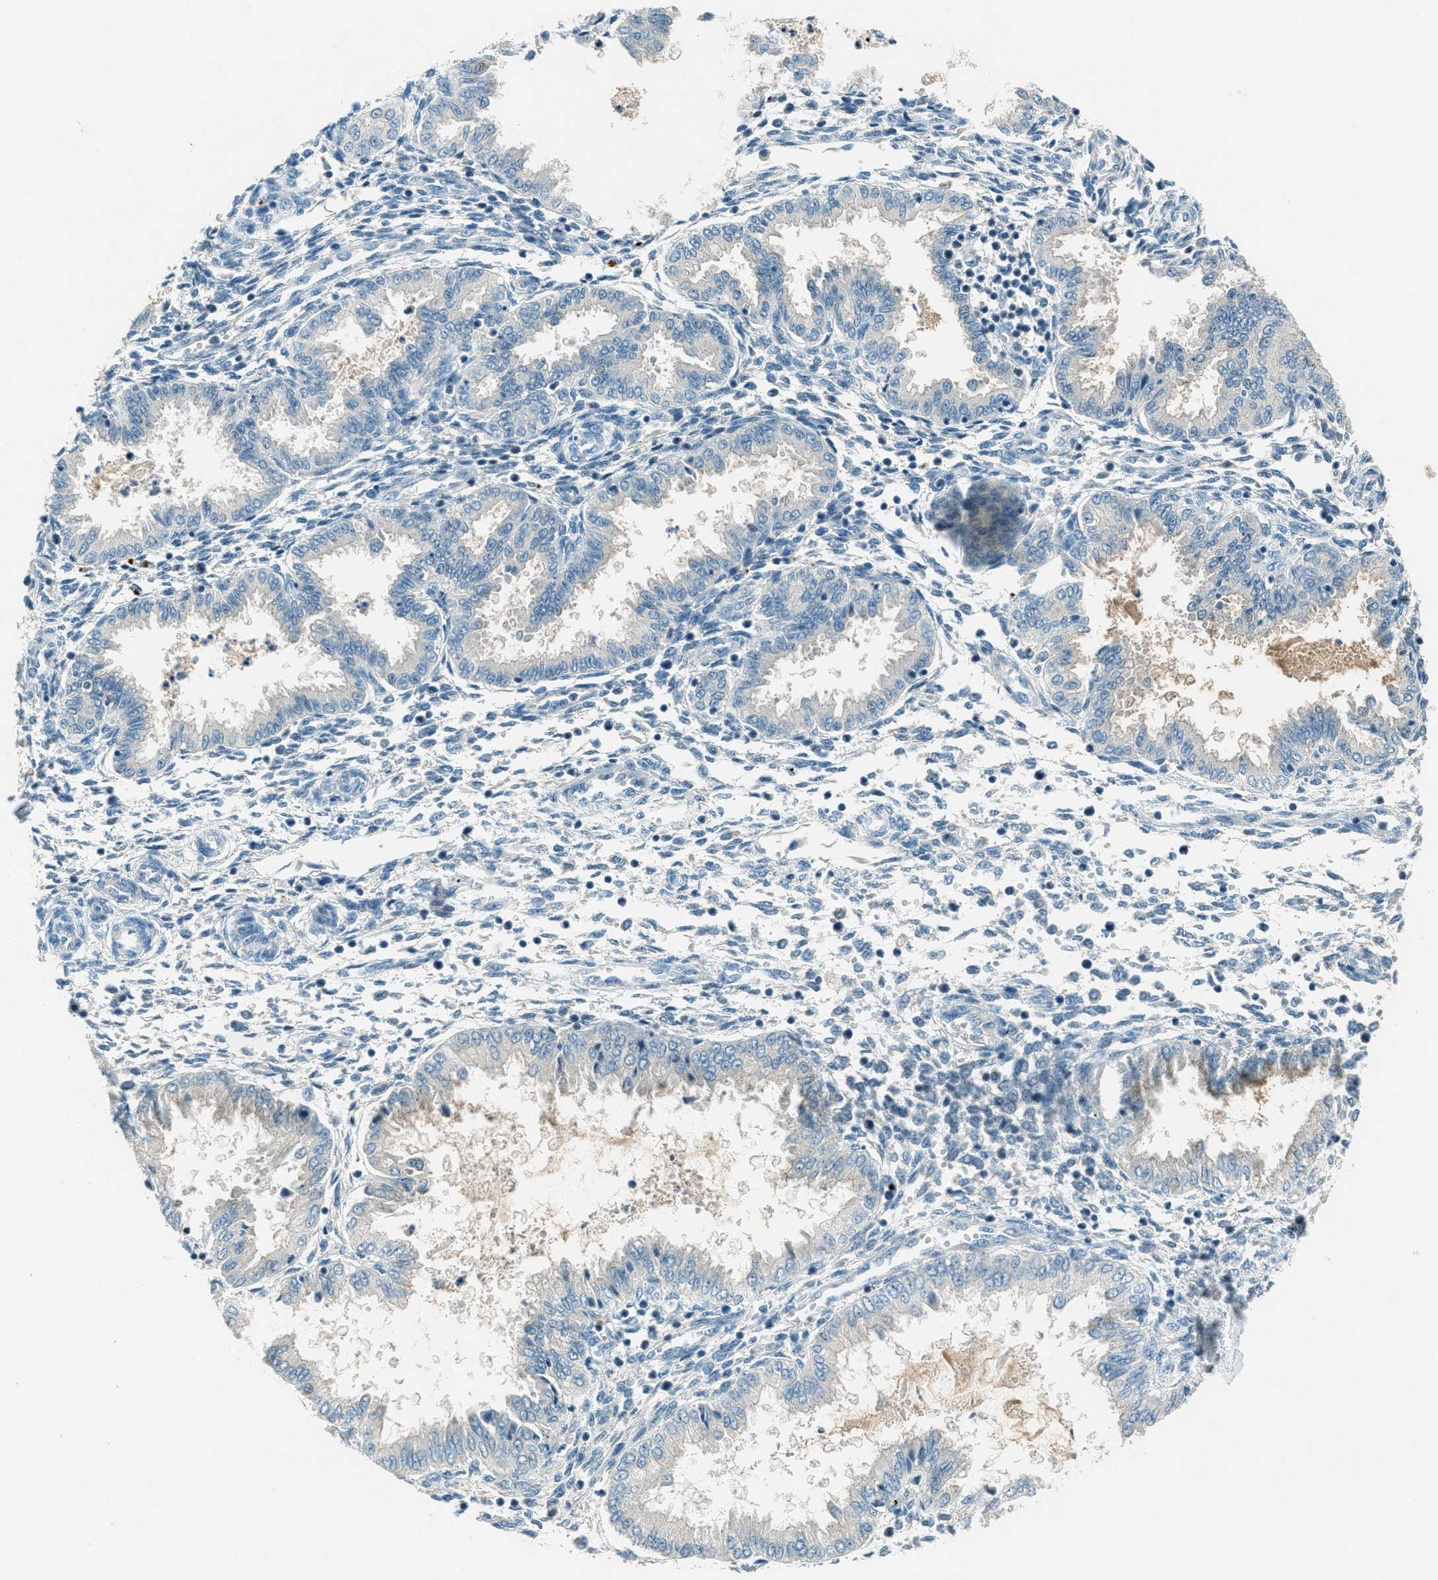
{"staining": {"intensity": "negative", "quantity": "none", "location": "none"}, "tissue": "endometrium", "cell_type": "Cells in endometrial stroma", "image_type": "normal", "snomed": [{"axis": "morphology", "description": "Normal tissue, NOS"}, {"axis": "topography", "description": "Endometrium"}], "caption": "Immunohistochemistry (IHC) of unremarkable endometrium shows no staining in cells in endometrial stroma.", "gene": "MSLN", "patient": {"sex": "female", "age": 33}}